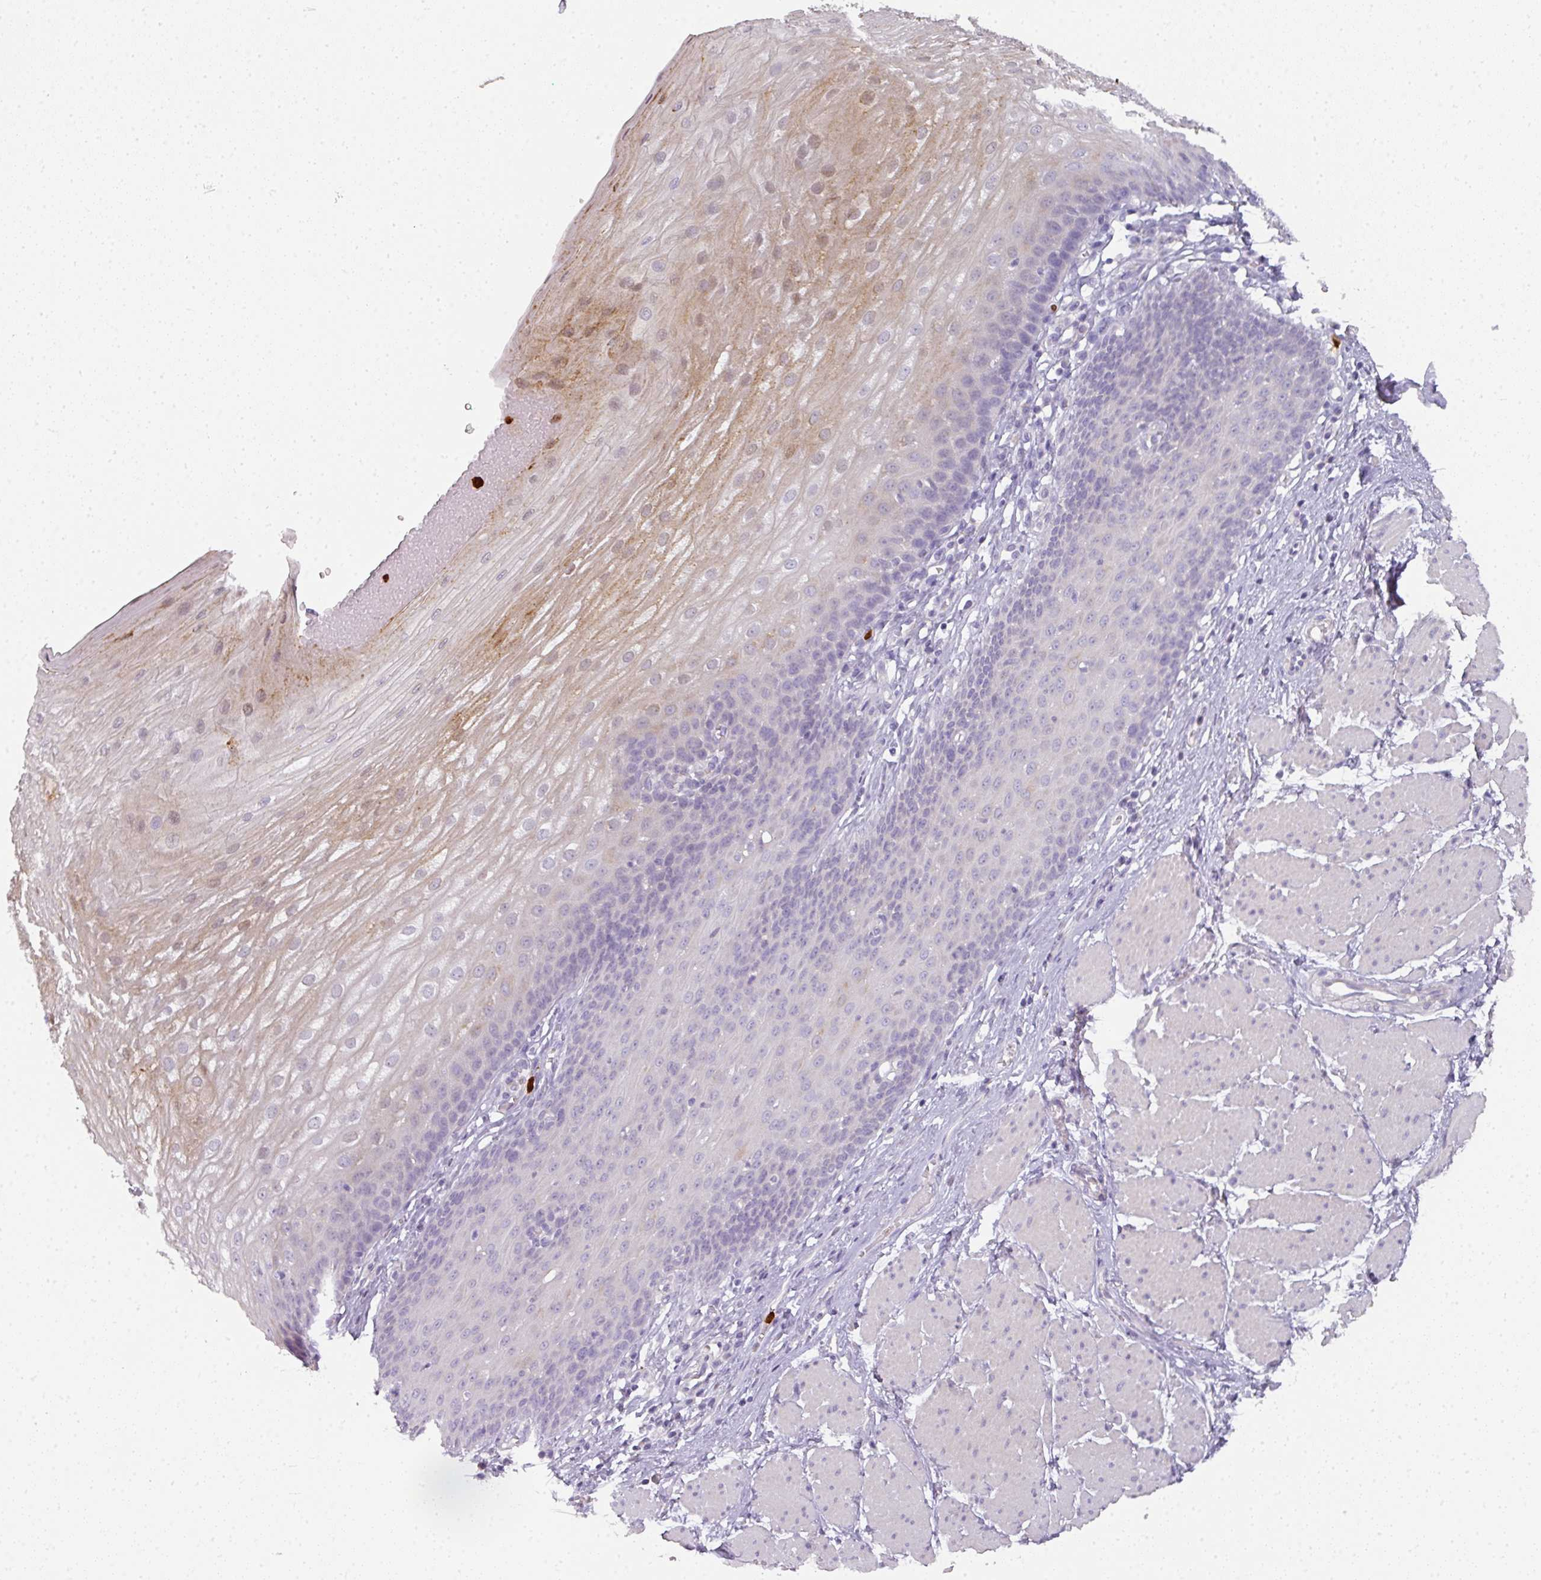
{"staining": {"intensity": "moderate", "quantity": "<25%", "location": "cytoplasmic/membranous"}, "tissue": "esophagus", "cell_type": "Squamous epithelial cells", "image_type": "normal", "snomed": [{"axis": "morphology", "description": "Normal tissue, NOS"}, {"axis": "topography", "description": "Esophagus"}], "caption": "Esophagus stained with immunohistochemistry exhibits moderate cytoplasmic/membranous staining in about <25% of squamous epithelial cells.", "gene": "HHEX", "patient": {"sex": "male", "age": 69}}